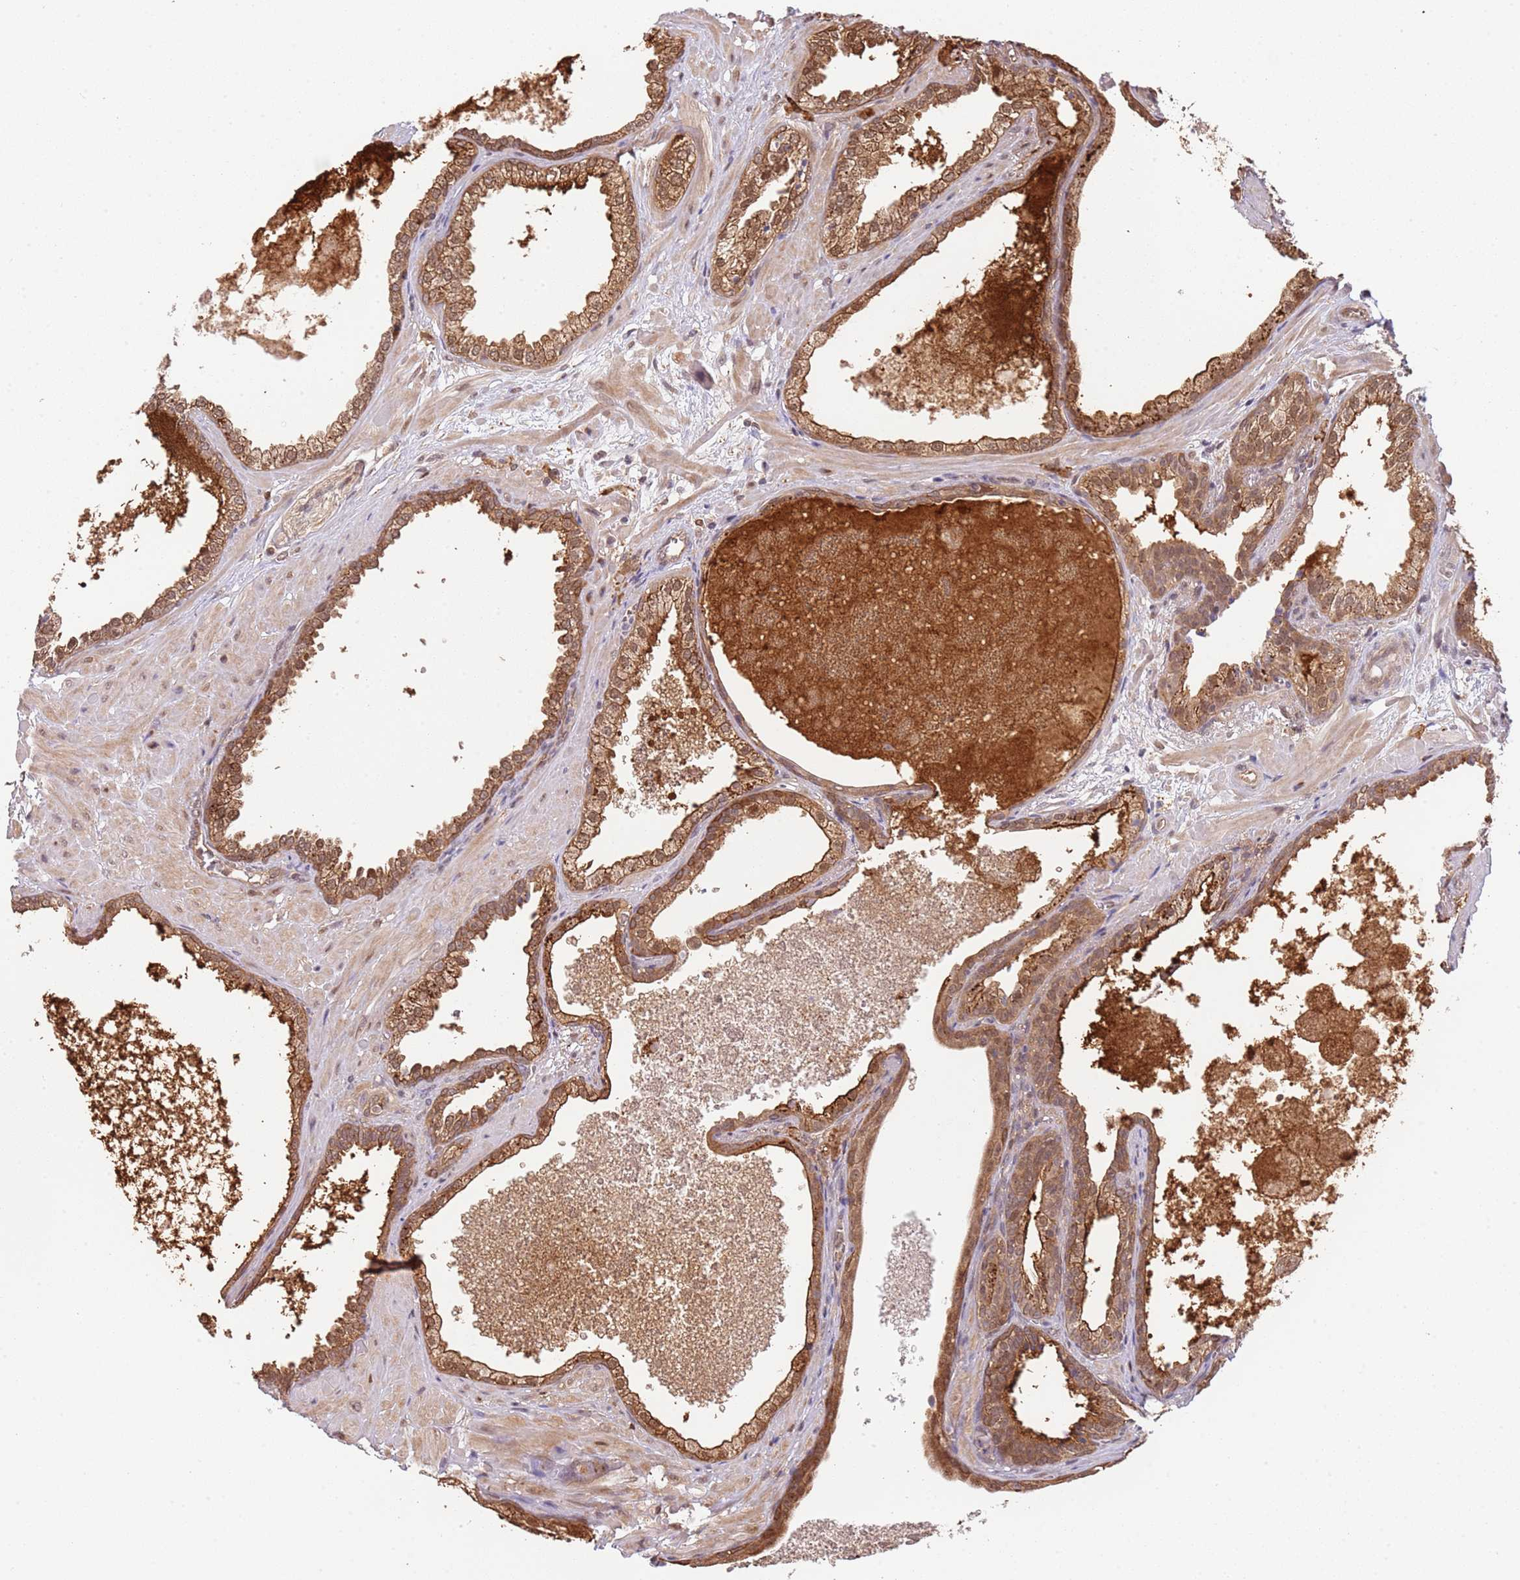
{"staining": {"intensity": "moderate", "quantity": ">75%", "location": "cytoplasmic/membranous,nuclear"}, "tissue": "prostate cancer", "cell_type": "Tumor cells", "image_type": "cancer", "snomed": [{"axis": "morphology", "description": "Adenocarcinoma, High grade"}, {"axis": "topography", "description": "Prostate"}], "caption": "Prostate cancer (high-grade adenocarcinoma) stained for a protein reveals moderate cytoplasmic/membranous and nuclear positivity in tumor cells. Immunohistochemistry stains the protein in brown and the nuclei are stained blue.", "gene": "PLSCR5", "patient": {"sex": "male", "age": 71}}